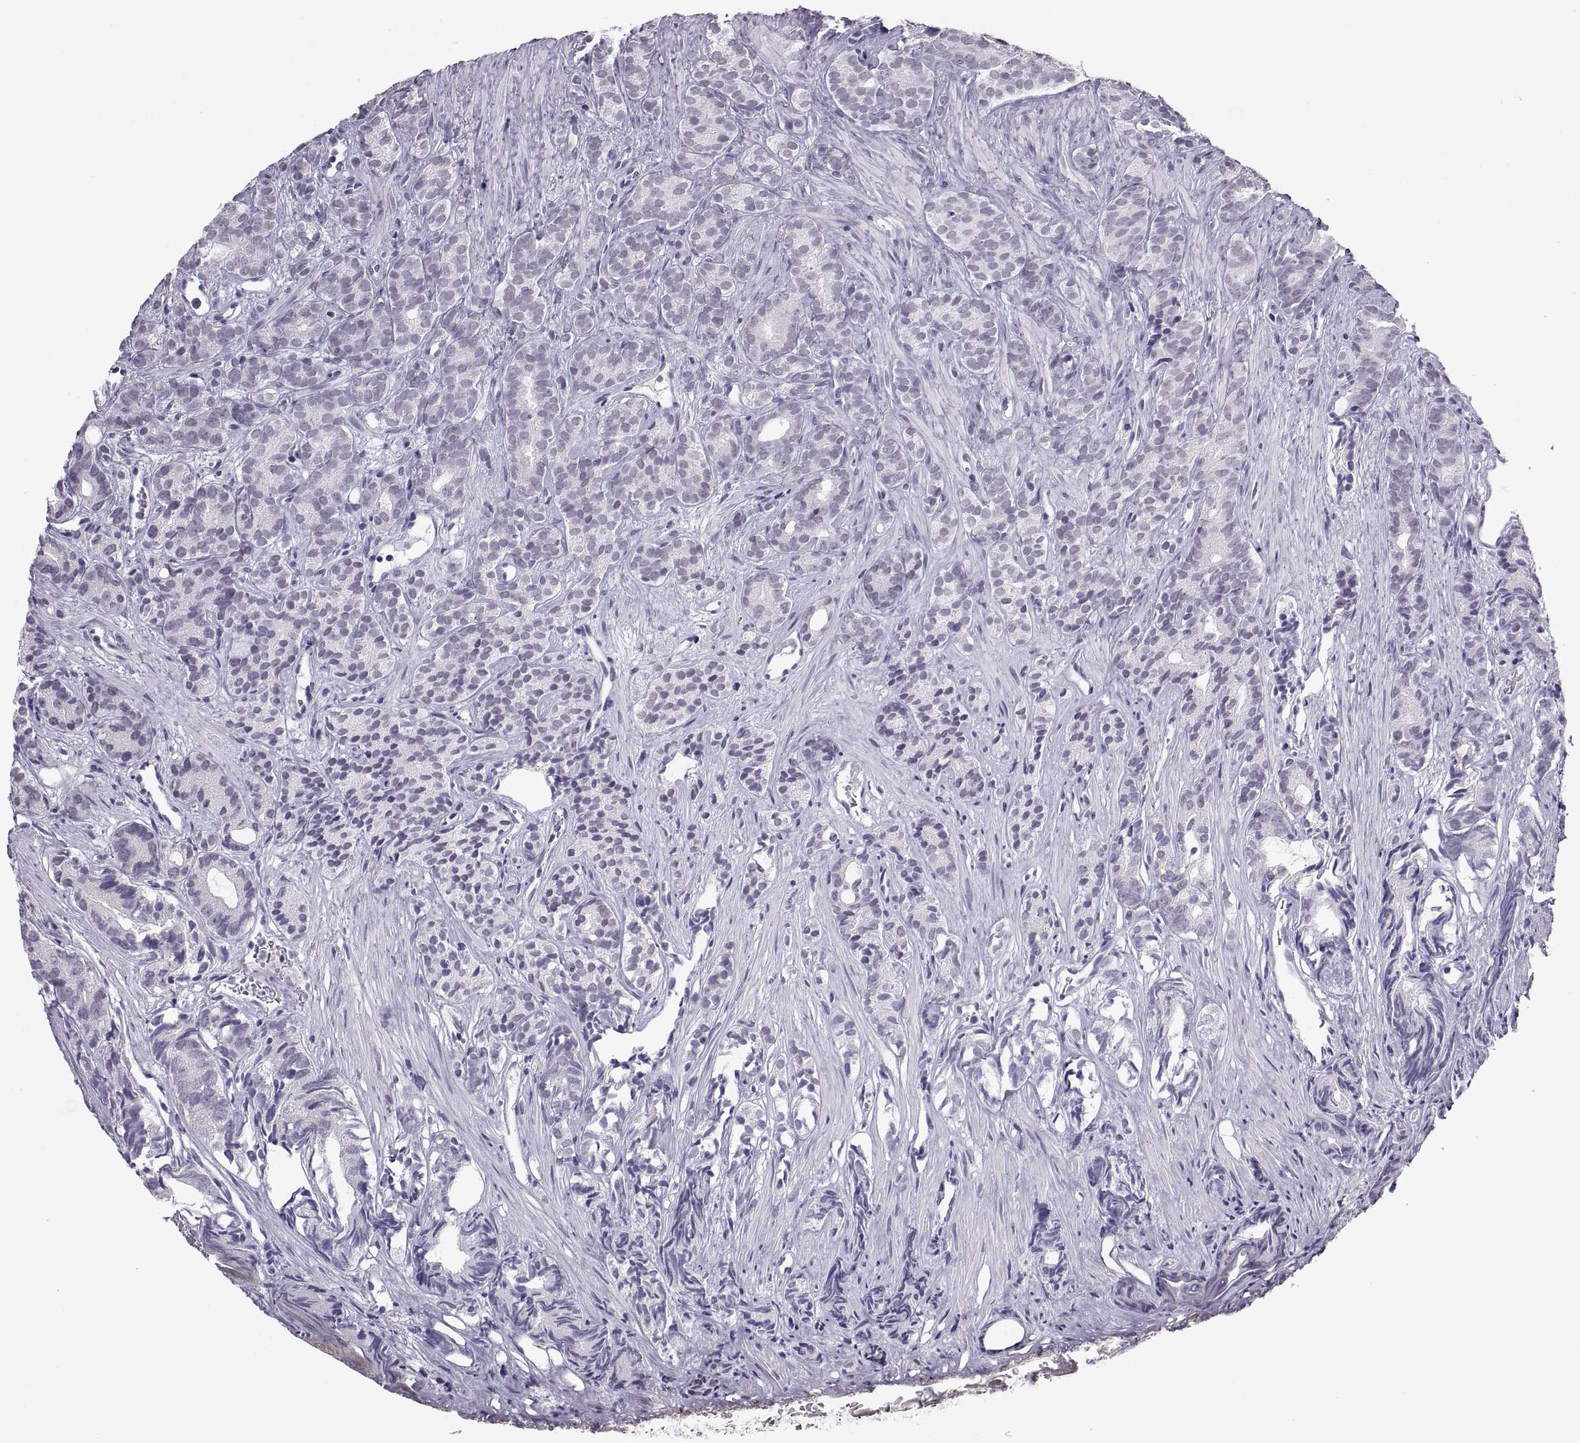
{"staining": {"intensity": "negative", "quantity": "none", "location": "none"}, "tissue": "prostate cancer", "cell_type": "Tumor cells", "image_type": "cancer", "snomed": [{"axis": "morphology", "description": "Adenocarcinoma, High grade"}, {"axis": "topography", "description": "Prostate"}], "caption": "High power microscopy micrograph of an immunohistochemistry (IHC) histopathology image of prostate adenocarcinoma (high-grade), revealing no significant positivity in tumor cells.", "gene": "CARTPT", "patient": {"sex": "male", "age": 84}}